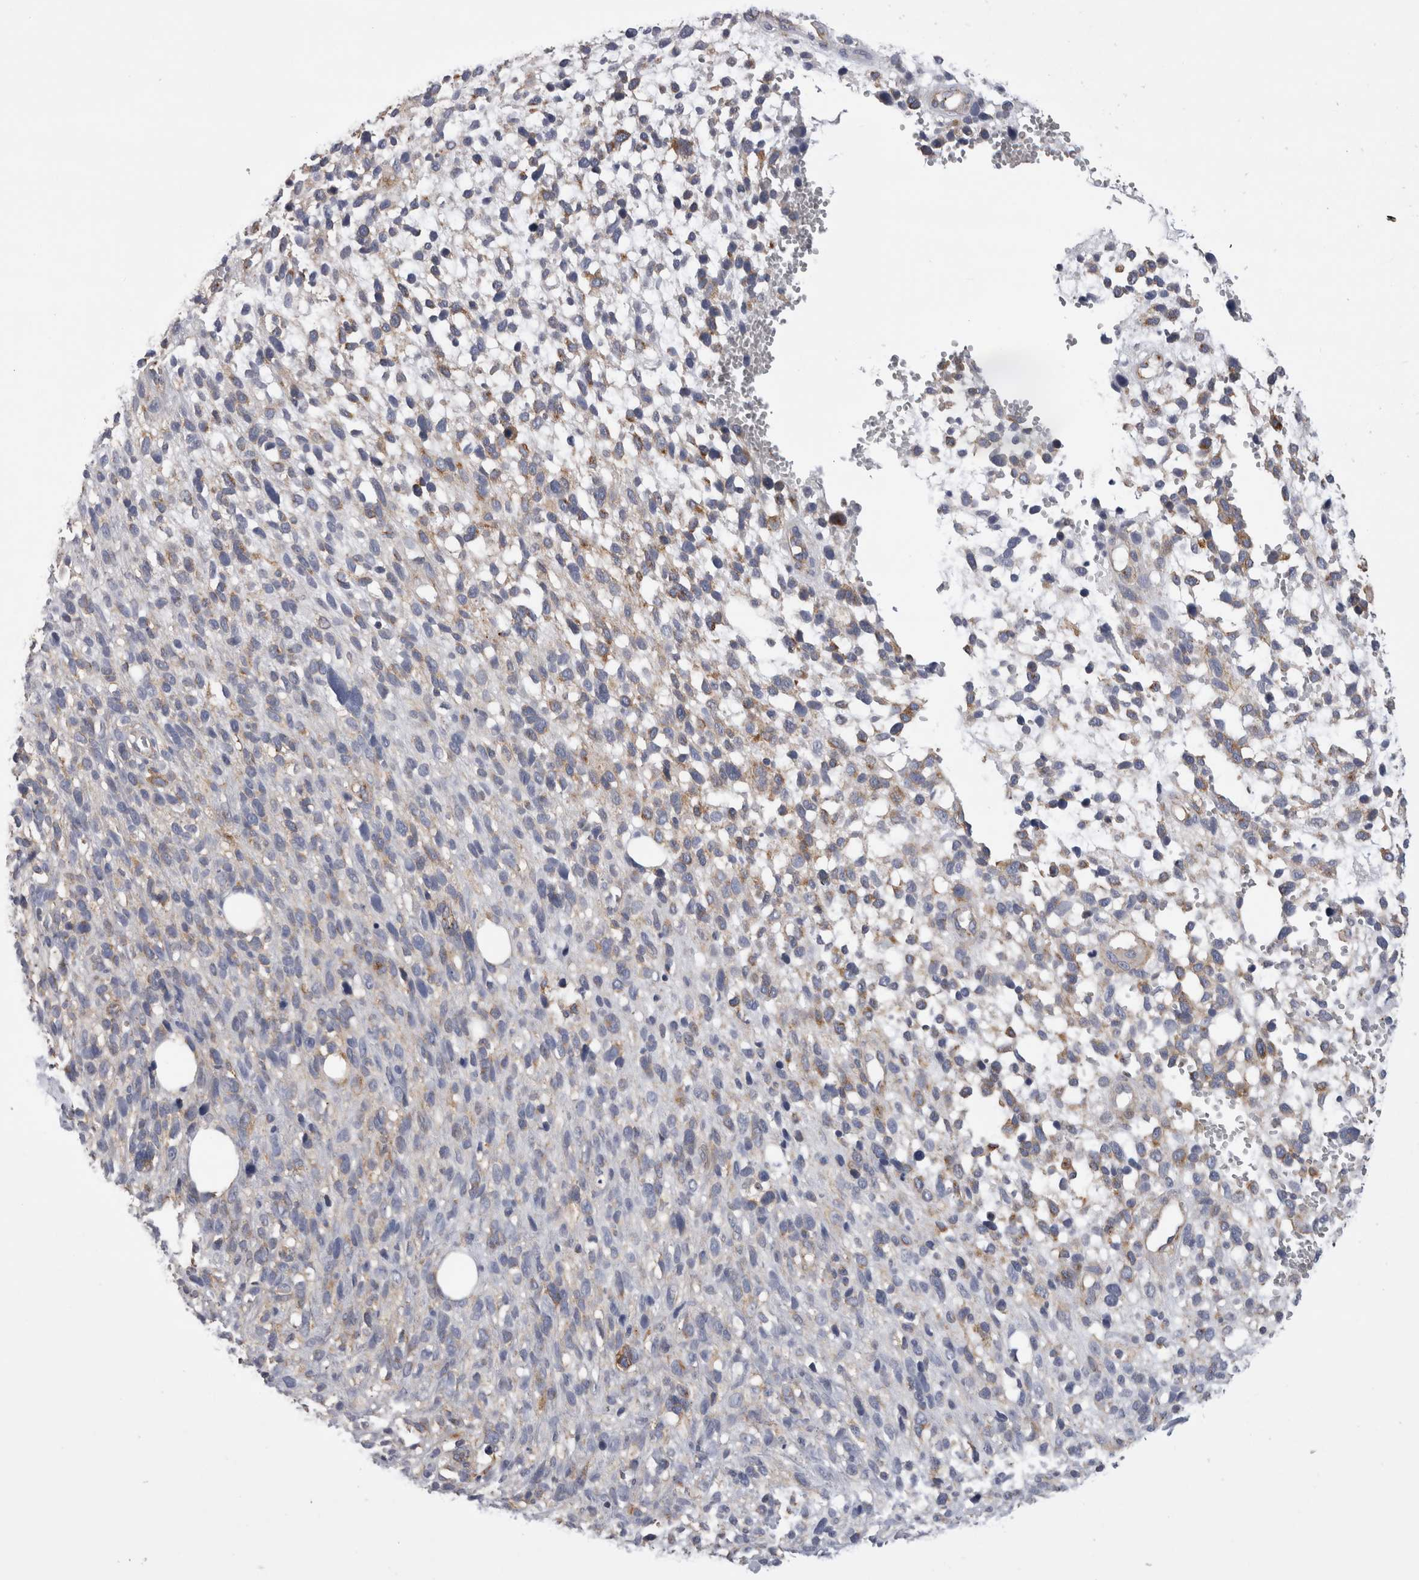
{"staining": {"intensity": "moderate", "quantity": "<25%", "location": "cytoplasmic/membranous"}, "tissue": "melanoma", "cell_type": "Tumor cells", "image_type": "cancer", "snomed": [{"axis": "morphology", "description": "Malignant melanoma, NOS"}, {"axis": "topography", "description": "Skin"}], "caption": "Moderate cytoplasmic/membranous staining for a protein is identified in about <25% of tumor cells of malignant melanoma using immunohistochemistry (IHC).", "gene": "ATXN3", "patient": {"sex": "female", "age": 55}}